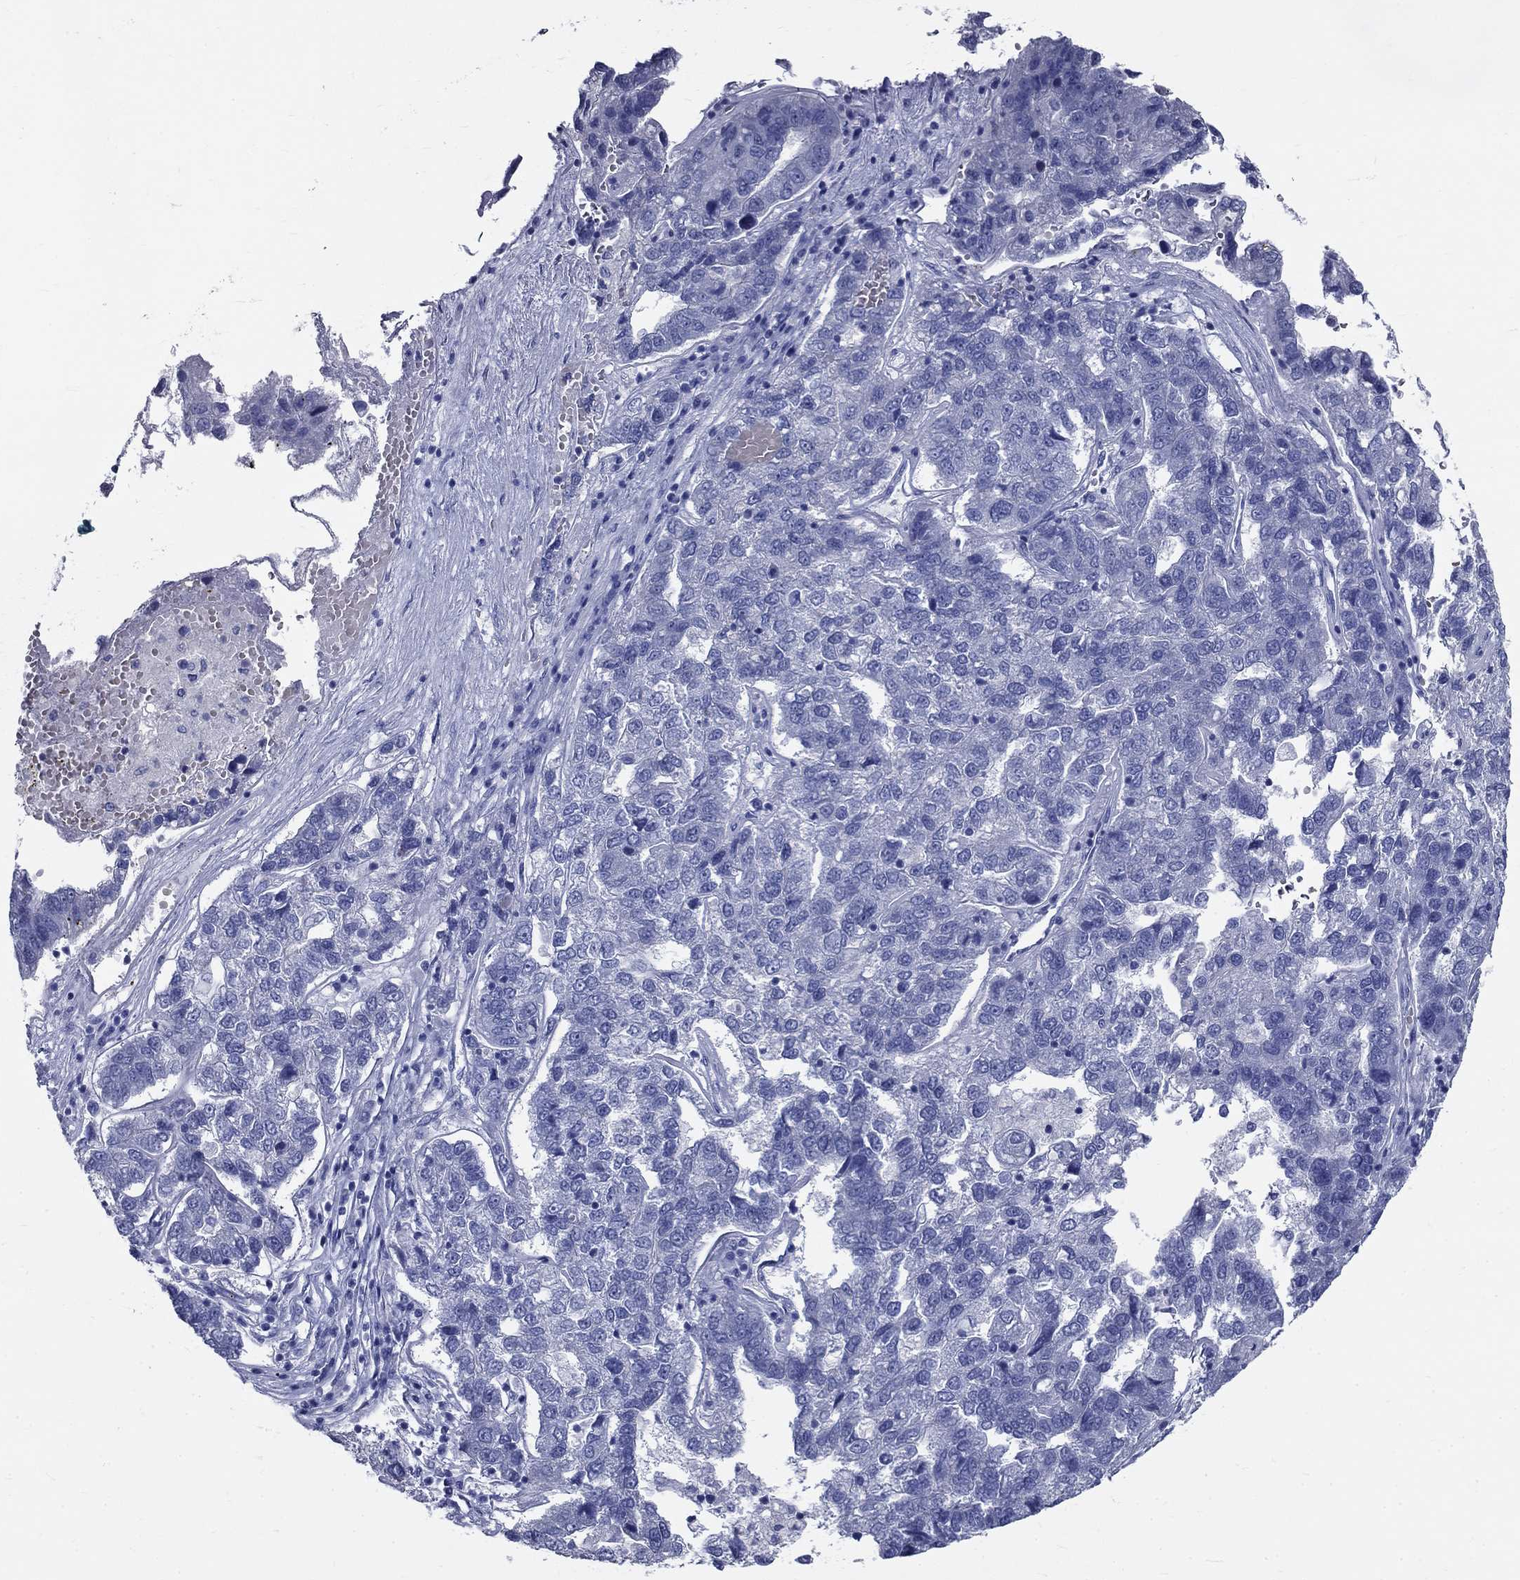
{"staining": {"intensity": "negative", "quantity": "none", "location": "none"}, "tissue": "pancreatic cancer", "cell_type": "Tumor cells", "image_type": "cancer", "snomed": [{"axis": "morphology", "description": "Adenocarcinoma, NOS"}, {"axis": "topography", "description": "Pancreas"}], "caption": "Immunohistochemical staining of adenocarcinoma (pancreatic) demonstrates no significant staining in tumor cells.", "gene": "GUCA1A", "patient": {"sex": "female", "age": 61}}